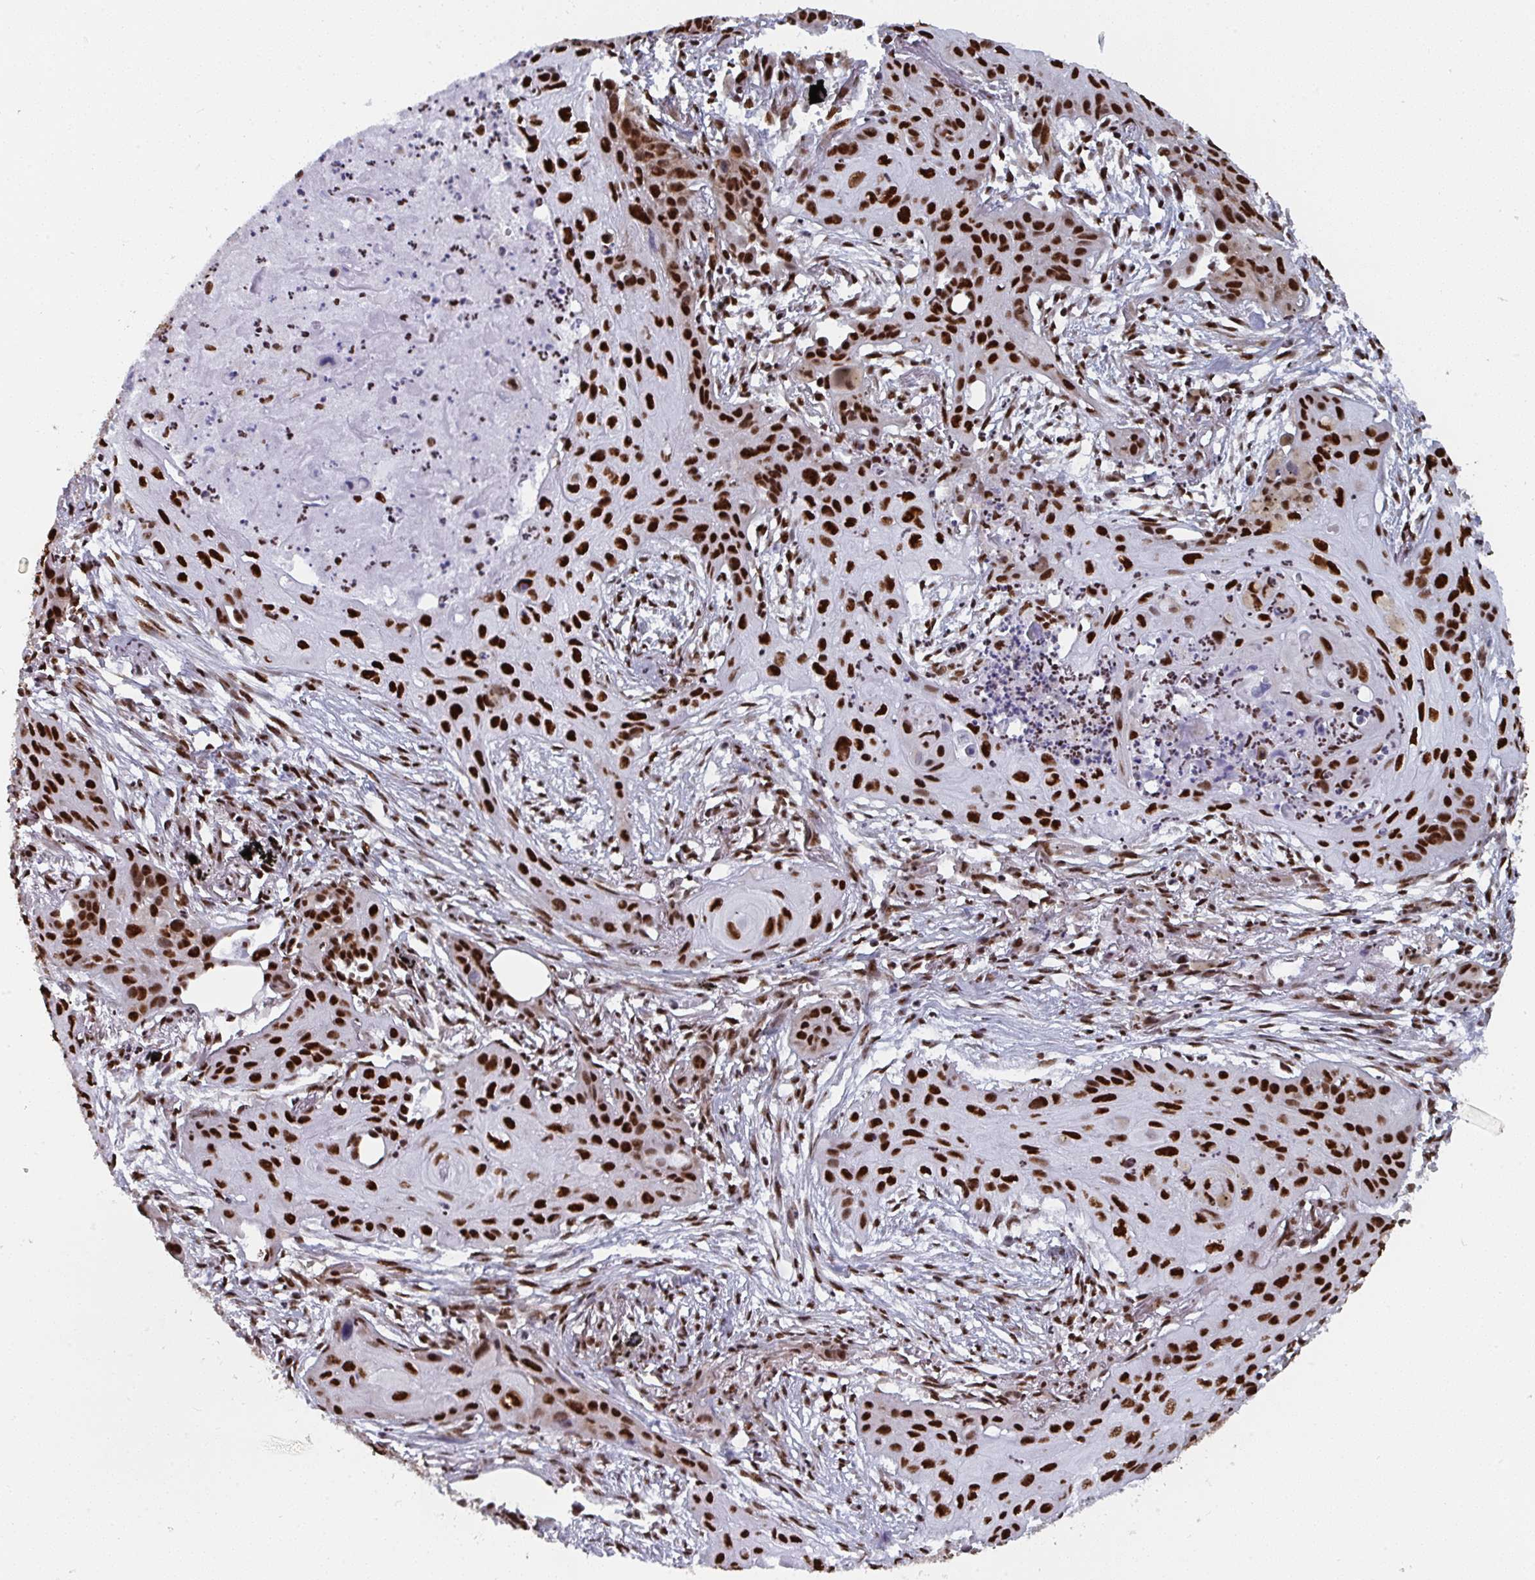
{"staining": {"intensity": "strong", "quantity": ">75%", "location": "nuclear"}, "tissue": "lung cancer", "cell_type": "Tumor cells", "image_type": "cancer", "snomed": [{"axis": "morphology", "description": "Squamous cell carcinoma, NOS"}, {"axis": "topography", "description": "Lung"}], "caption": "This image reveals immunohistochemistry staining of human lung cancer (squamous cell carcinoma), with high strong nuclear staining in about >75% of tumor cells.", "gene": "GAR1", "patient": {"sex": "male", "age": 71}}